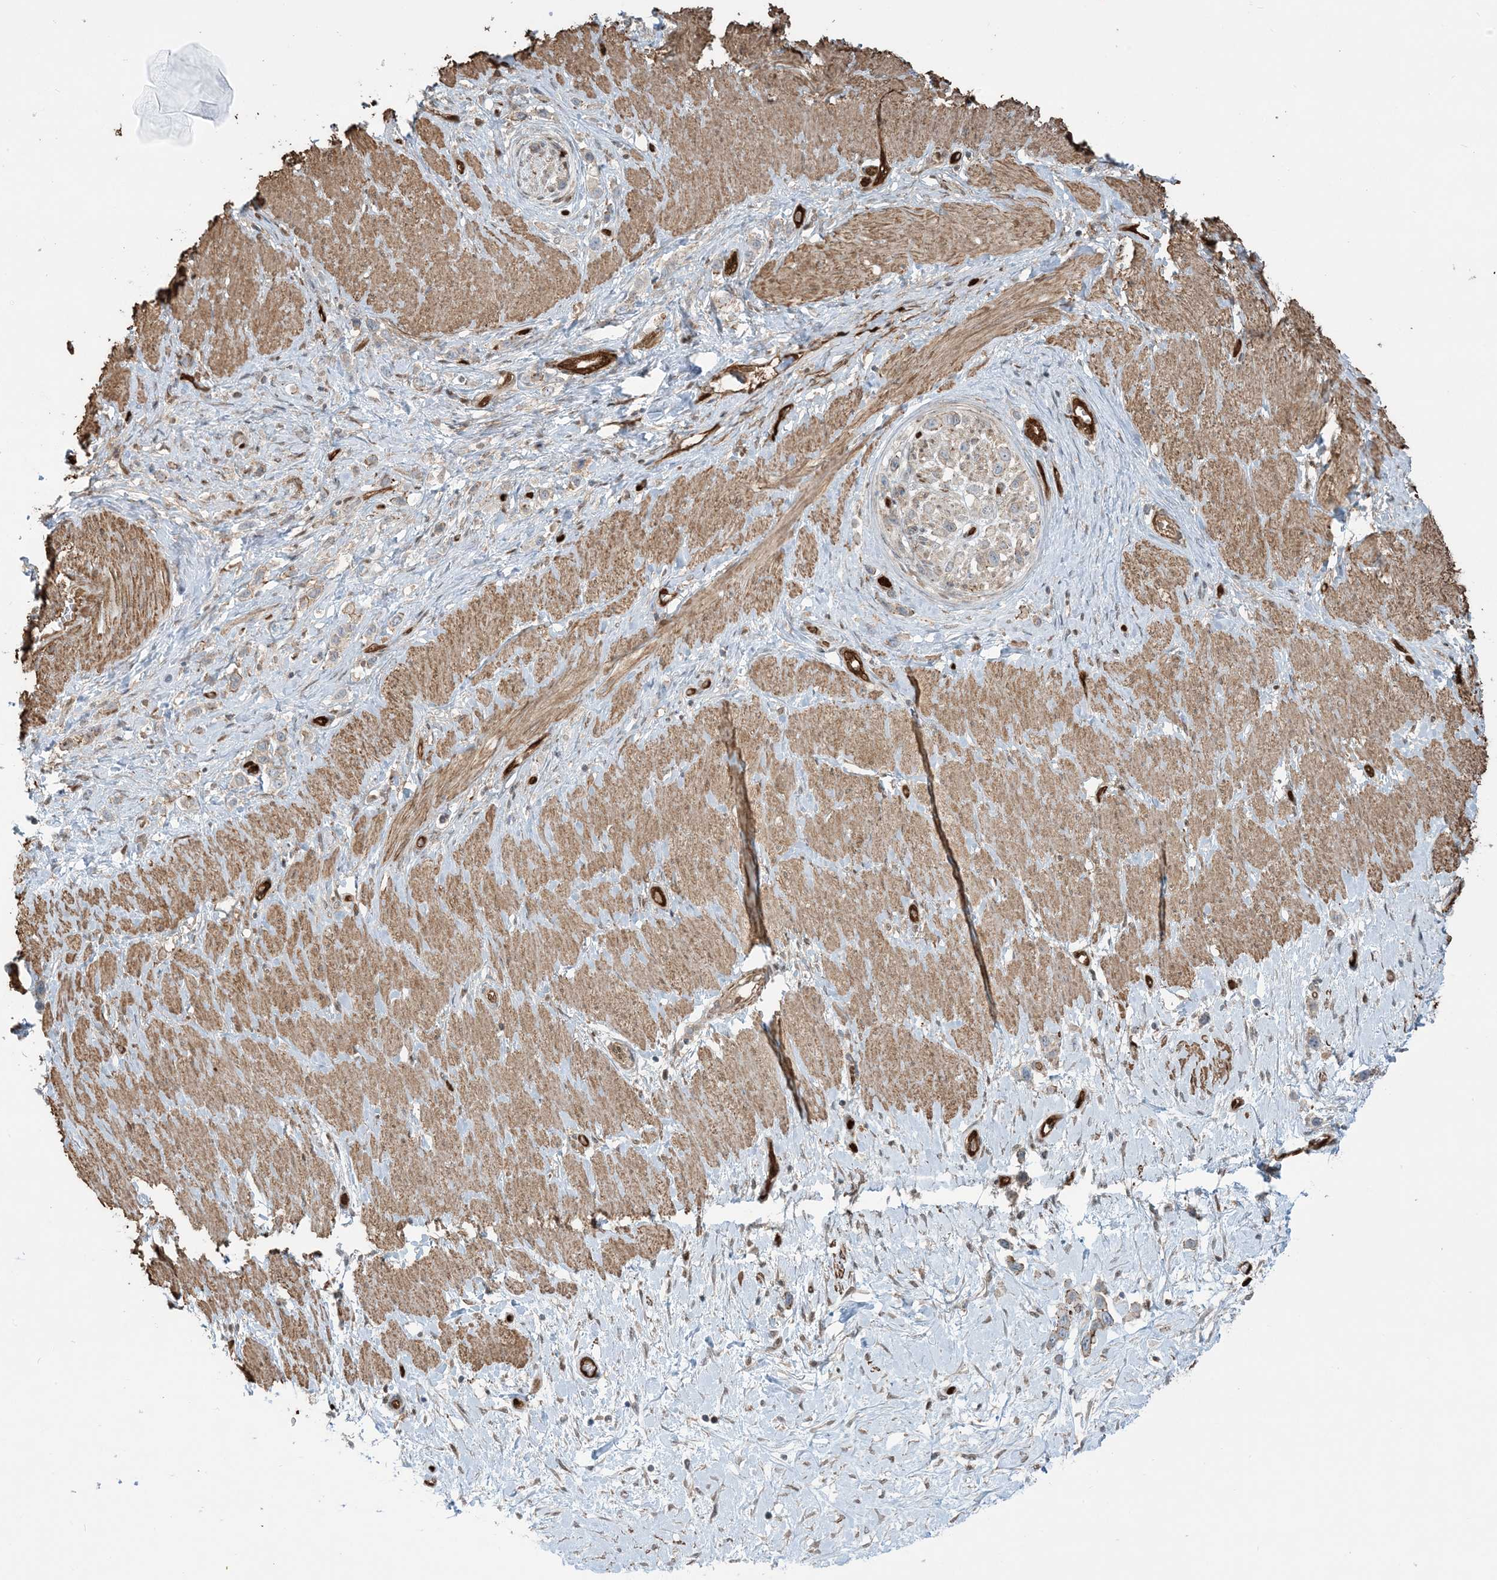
{"staining": {"intensity": "moderate", "quantity": "<25%", "location": "cytoplasmic/membranous"}, "tissue": "stomach cancer", "cell_type": "Tumor cells", "image_type": "cancer", "snomed": [{"axis": "morphology", "description": "Normal tissue, NOS"}, {"axis": "morphology", "description": "Adenocarcinoma, NOS"}, {"axis": "topography", "description": "Stomach, upper"}, {"axis": "topography", "description": "Stomach"}], "caption": "Tumor cells display moderate cytoplasmic/membranous expression in approximately <25% of cells in stomach cancer.", "gene": "PPM1F", "patient": {"sex": "female", "age": 65}}